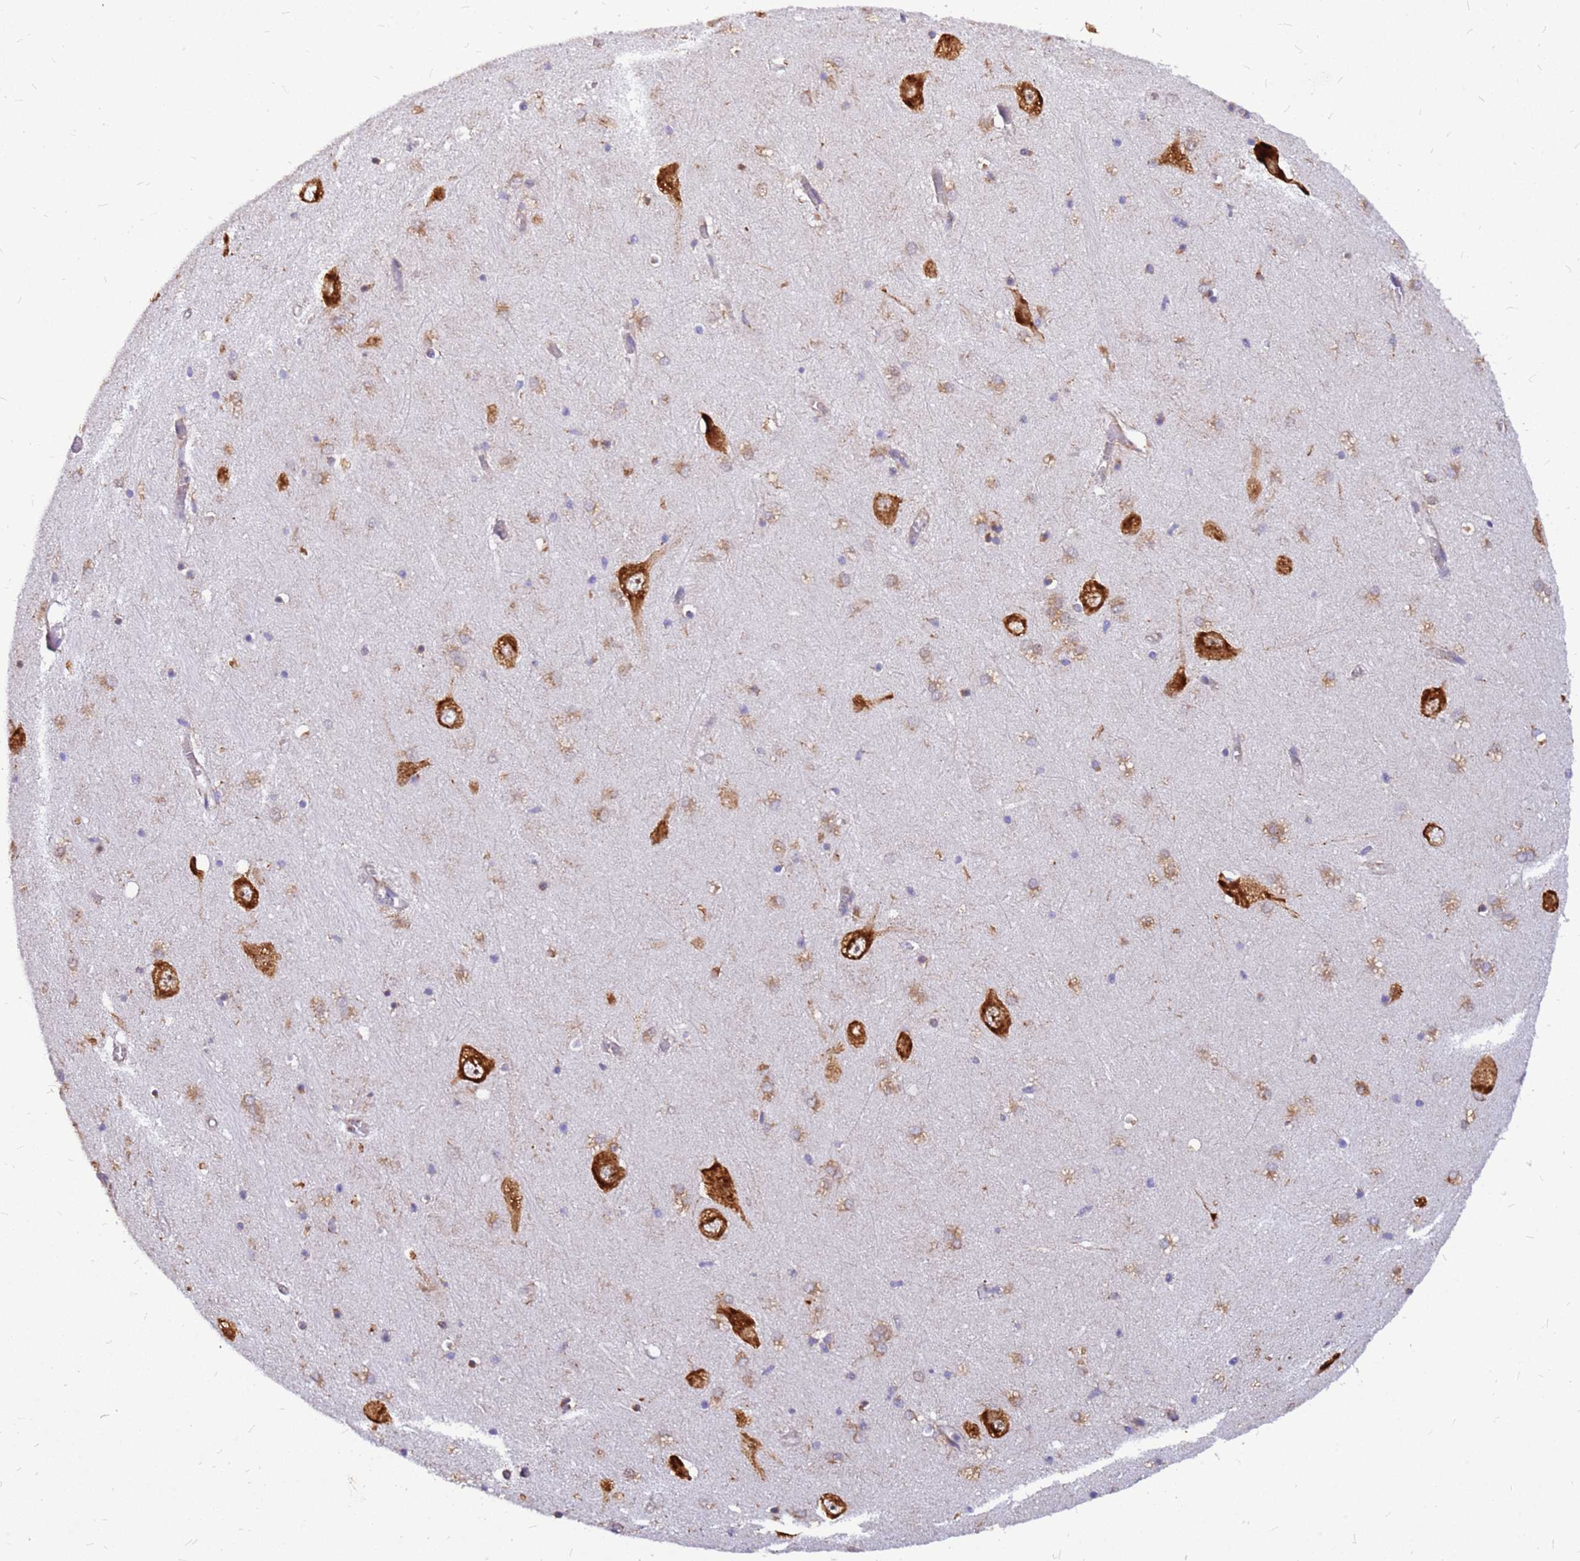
{"staining": {"intensity": "moderate", "quantity": "25%-75%", "location": "cytoplasmic/membranous"}, "tissue": "hippocampus", "cell_type": "Glial cells", "image_type": "normal", "snomed": [{"axis": "morphology", "description": "Normal tissue, NOS"}, {"axis": "topography", "description": "Hippocampus"}], "caption": "Protein positivity by IHC reveals moderate cytoplasmic/membranous expression in about 25%-75% of glial cells in normal hippocampus.", "gene": "RPL8", "patient": {"sex": "male", "age": 70}}